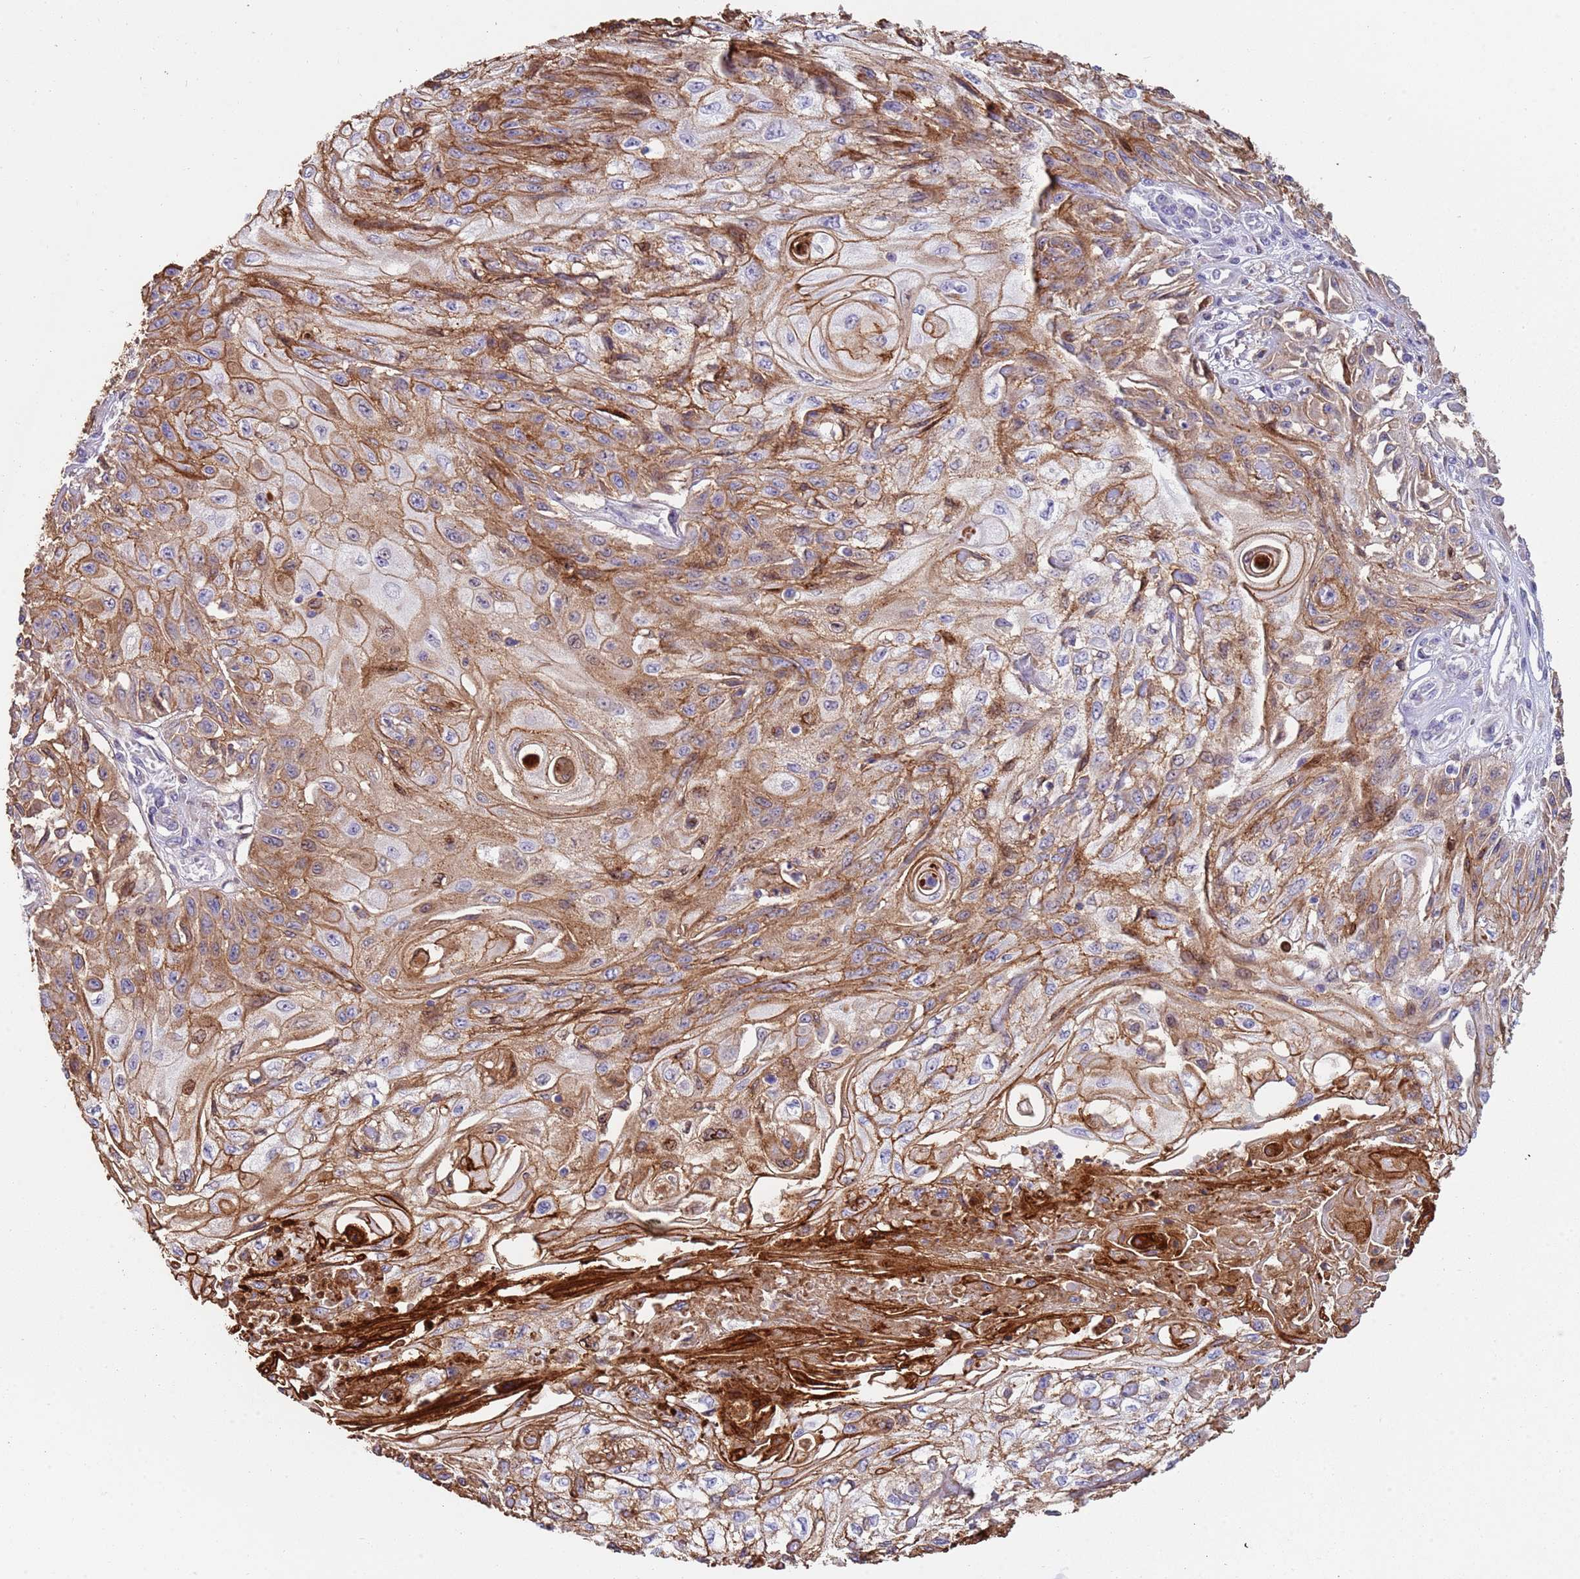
{"staining": {"intensity": "moderate", "quantity": ">75%", "location": "cytoplasmic/membranous"}, "tissue": "skin cancer", "cell_type": "Tumor cells", "image_type": "cancer", "snomed": [{"axis": "morphology", "description": "Squamous cell carcinoma, NOS"}, {"axis": "morphology", "description": "Squamous cell carcinoma, metastatic, NOS"}, {"axis": "topography", "description": "Skin"}, {"axis": "topography", "description": "Lymph node"}], "caption": "IHC micrograph of neoplastic tissue: human skin squamous cell carcinoma stained using immunohistochemistry displays medium levels of moderate protein expression localized specifically in the cytoplasmic/membranous of tumor cells, appearing as a cytoplasmic/membranous brown color.", "gene": "NBPF3", "patient": {"sex": "male", "age": 75}}